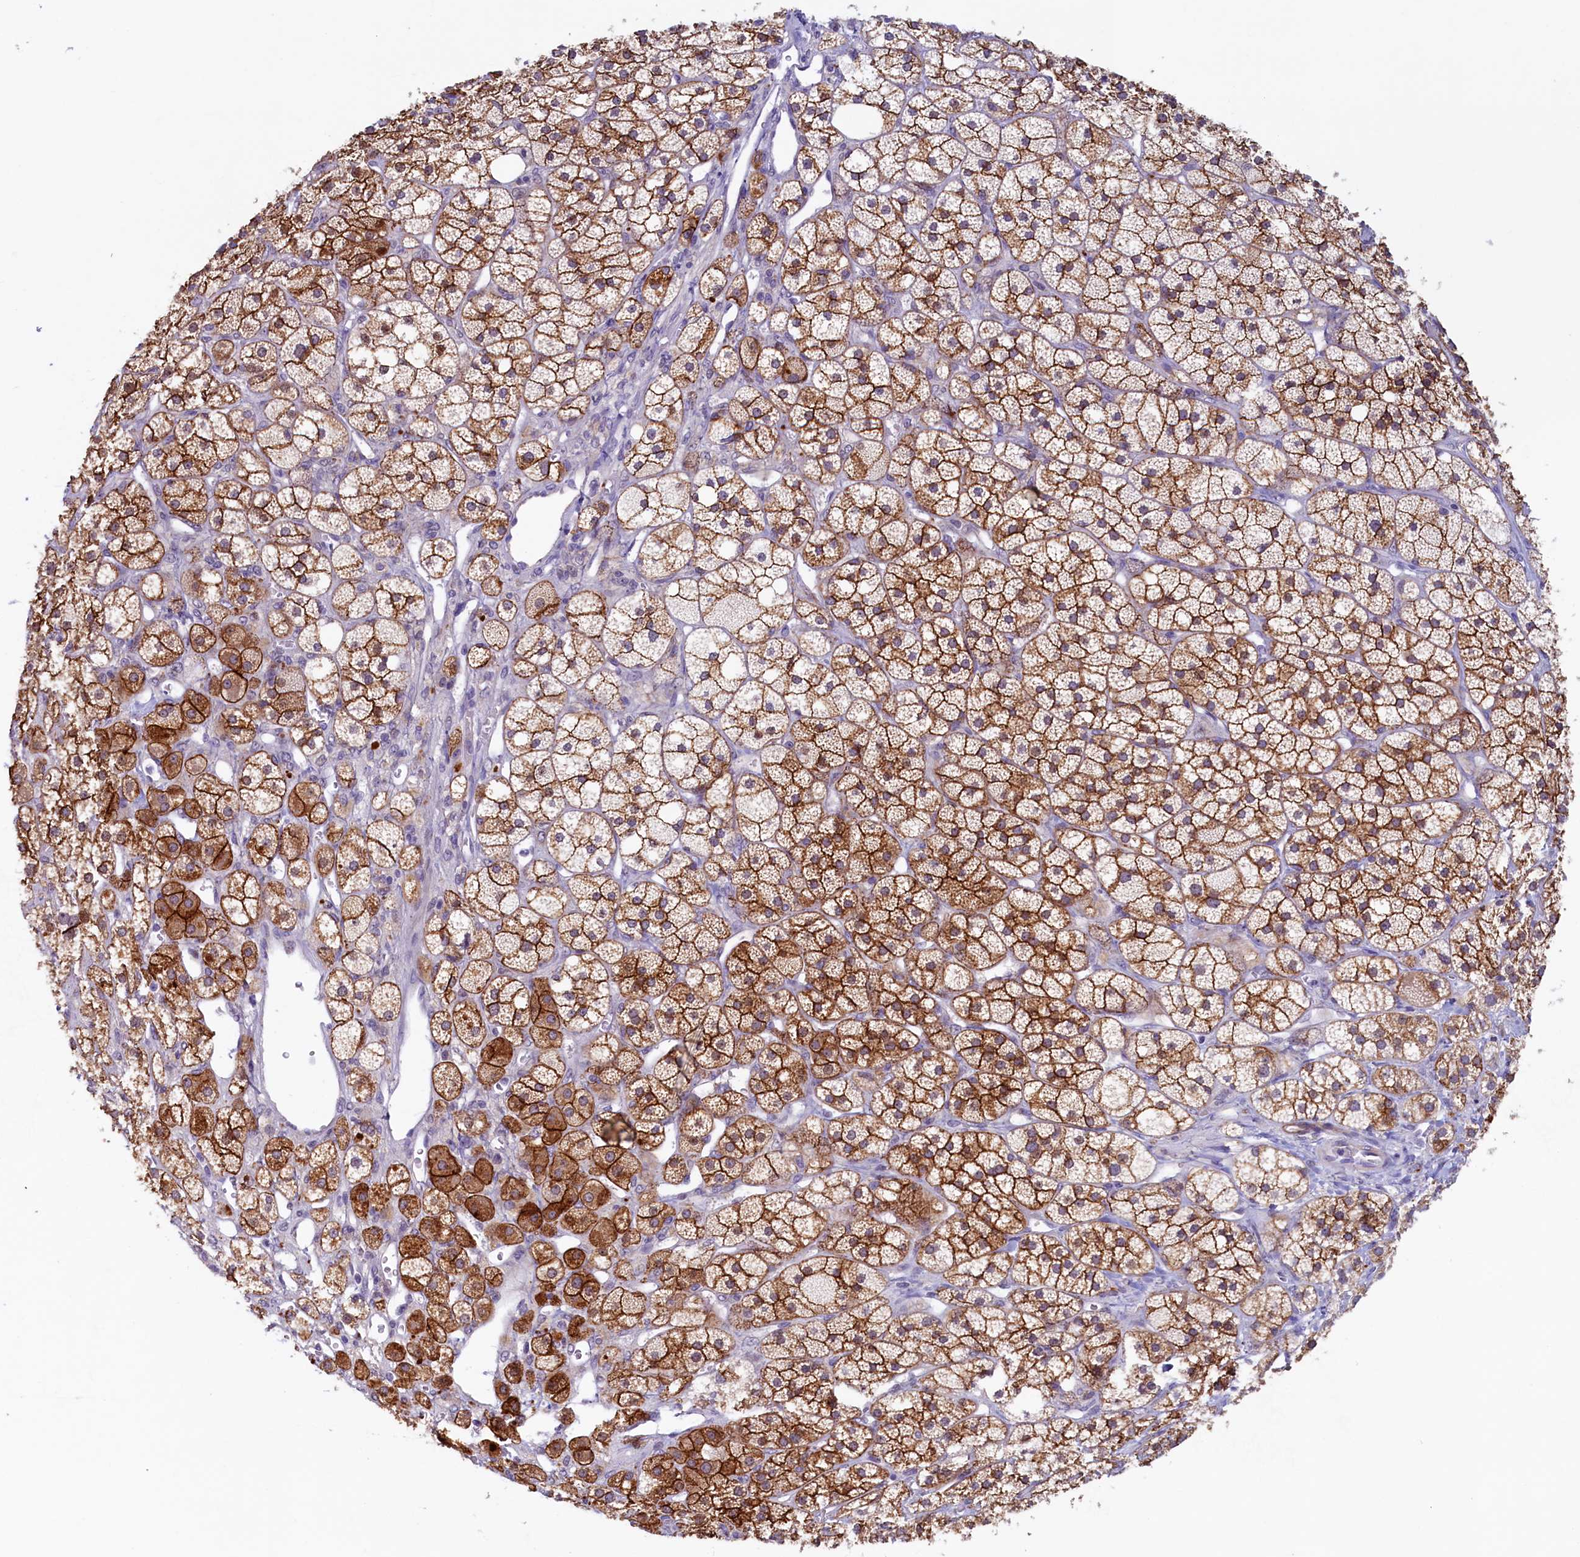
{"staining": {"intensity": "strong", "quantity": "25%-75%", "location": "cytoplasmic/membranous"}, "tissue": "adrenal gland", "cell_type": "Glandular cells", "image_type": "normal", "snomed": [{"axis": "morphology", "description": "Normal tissue, NOS"}, {"axis": "topography", "description": "Adrenal gland"}], "caption": "Immunohistochemical staining of unremarkable human adrenal gland demonstrates high levels of strong cytoplasmic/membranous staining in approximately 25%-75% of glandular cells.", "gene": "PACSIN3", "patient": {"sex": "male", "age": 61}}